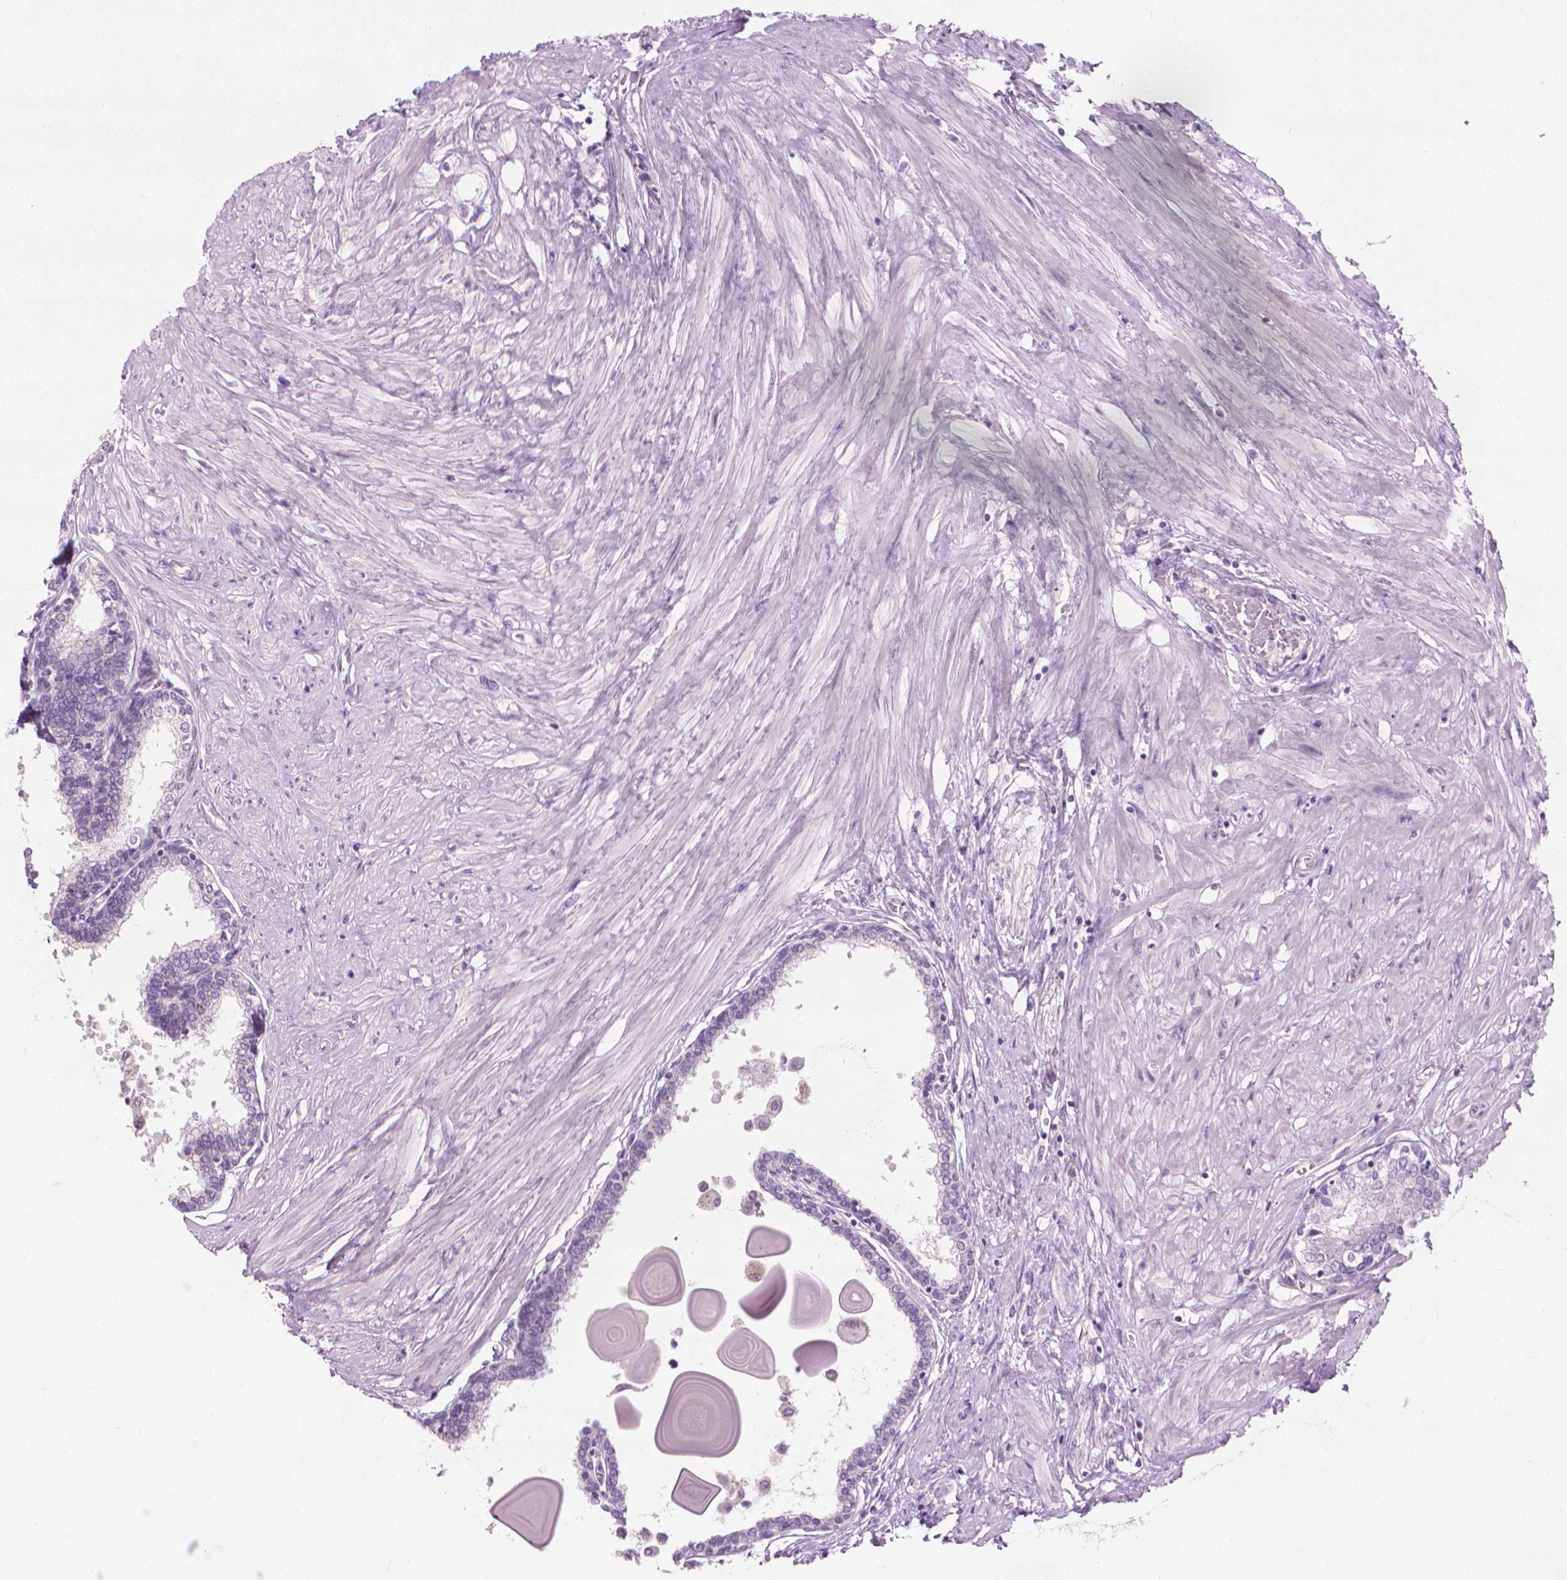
{"staining": {"intensity": "negative", "quantity": "none", "location": "none"}, "tissue": "prostate", "cell_type": "Glandular cells", "image_type": "normal", "snomed": [{"axis": "morphology", "description": "Normal tissue, NOS"}, {"axis": "topography", "description": "Prostate"}], "caption": "DAB (3,3'-diaminobenzidine) immunohistochemical staining of unremarkable human prostate demonstrates no significant staining in glandular cells.", "gene": "KRT73", "patient": {"sex": "male", "age": 55}}